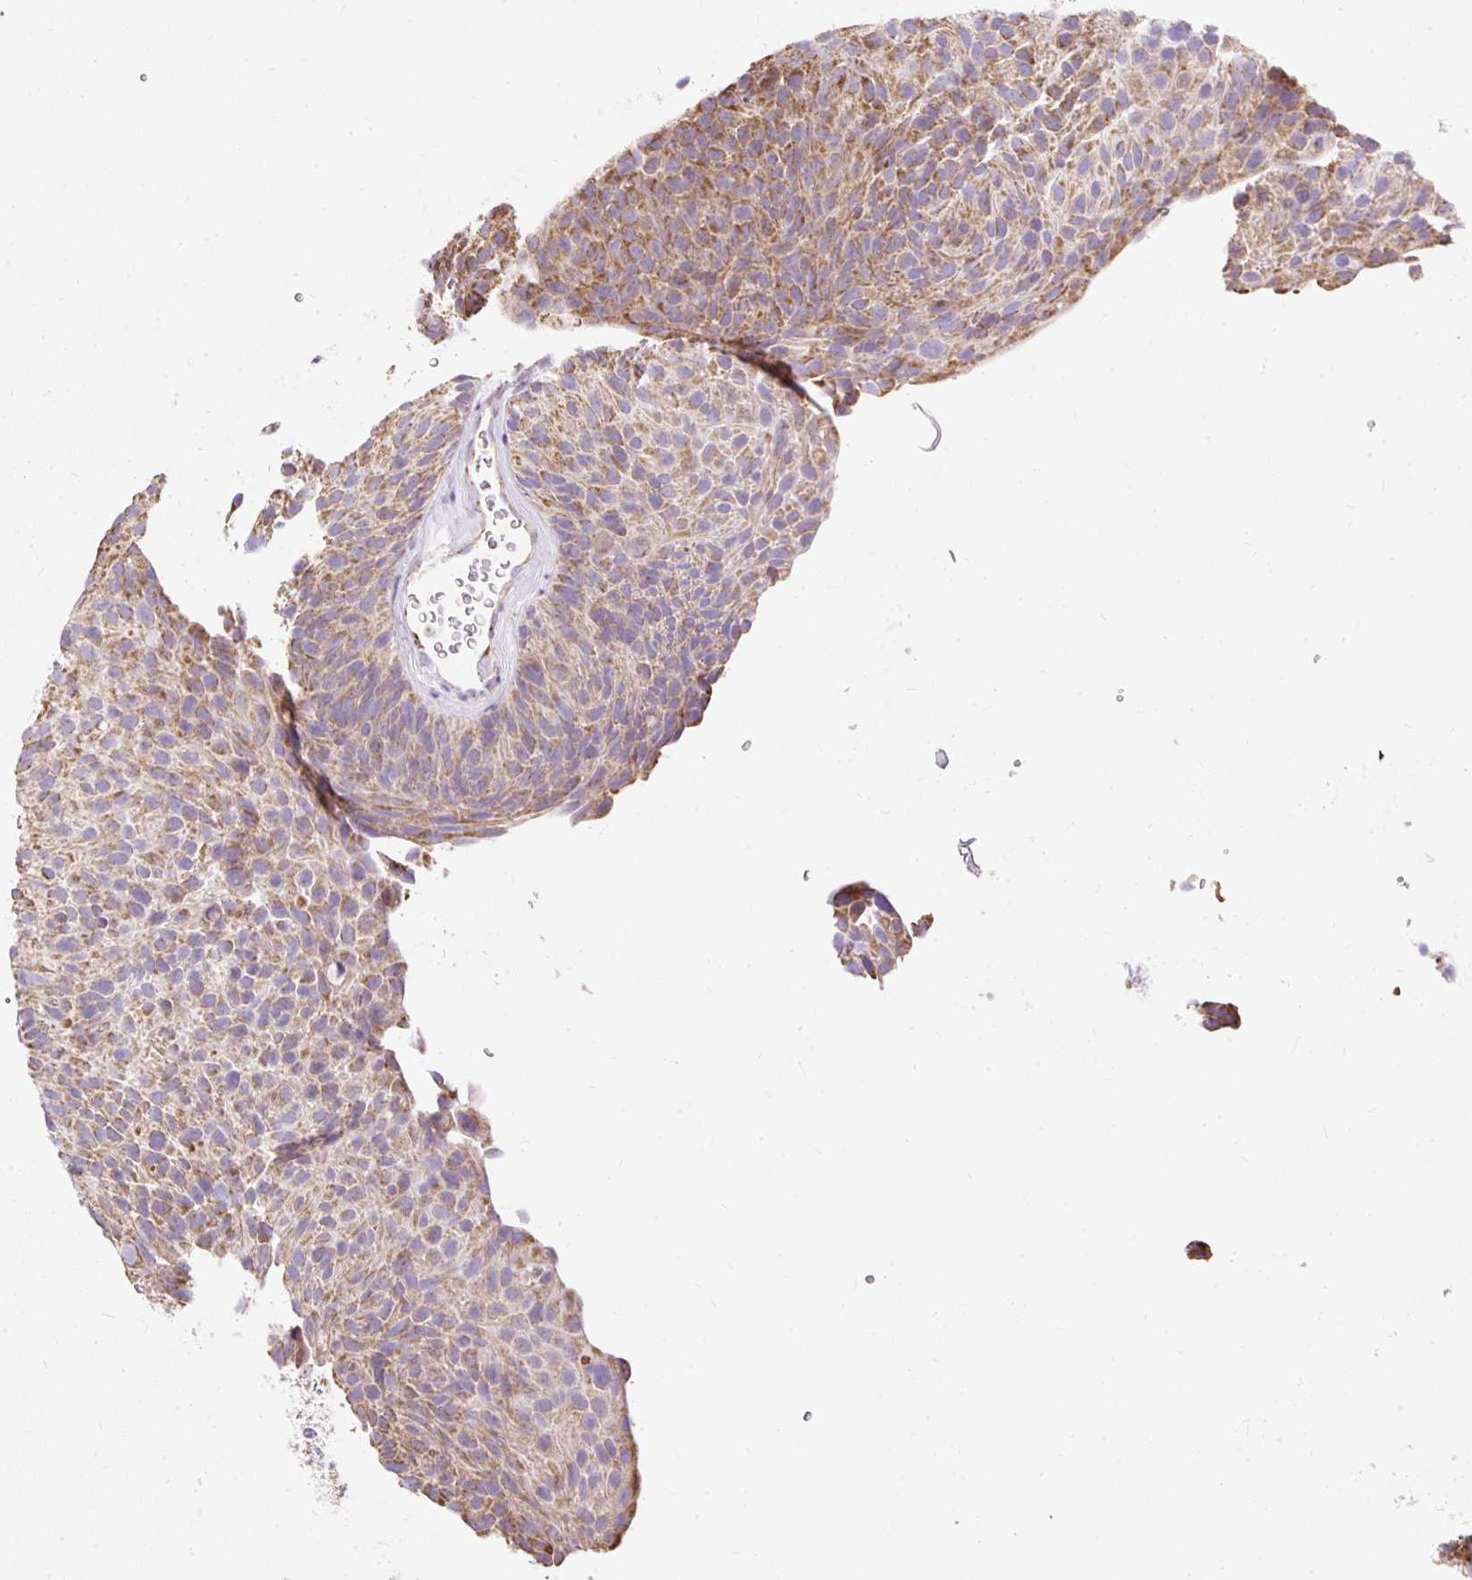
{"staining": {"intensity": "moderate", "quantity": ">75%", "location": "cytoplasmic/membranous"}, "tissue": "urothelial cancer", "cell_type": "Tumor cells", "image_type": "cancer", "snomed": [{"axis": "morphology", "description": "Urothelial carcinoma, Low grade"}, {"axis": "topography", "description": "Urinary bladder"}], "caption": "Approximately >75% of tumor cells in human urothelial cancer reveal moderate cytoplasmic/membranous protein positivity as visualized by brown immunohistochemical staining.", "gene": "DAAM2", "patient": {"sex": "male", "age": 78}}